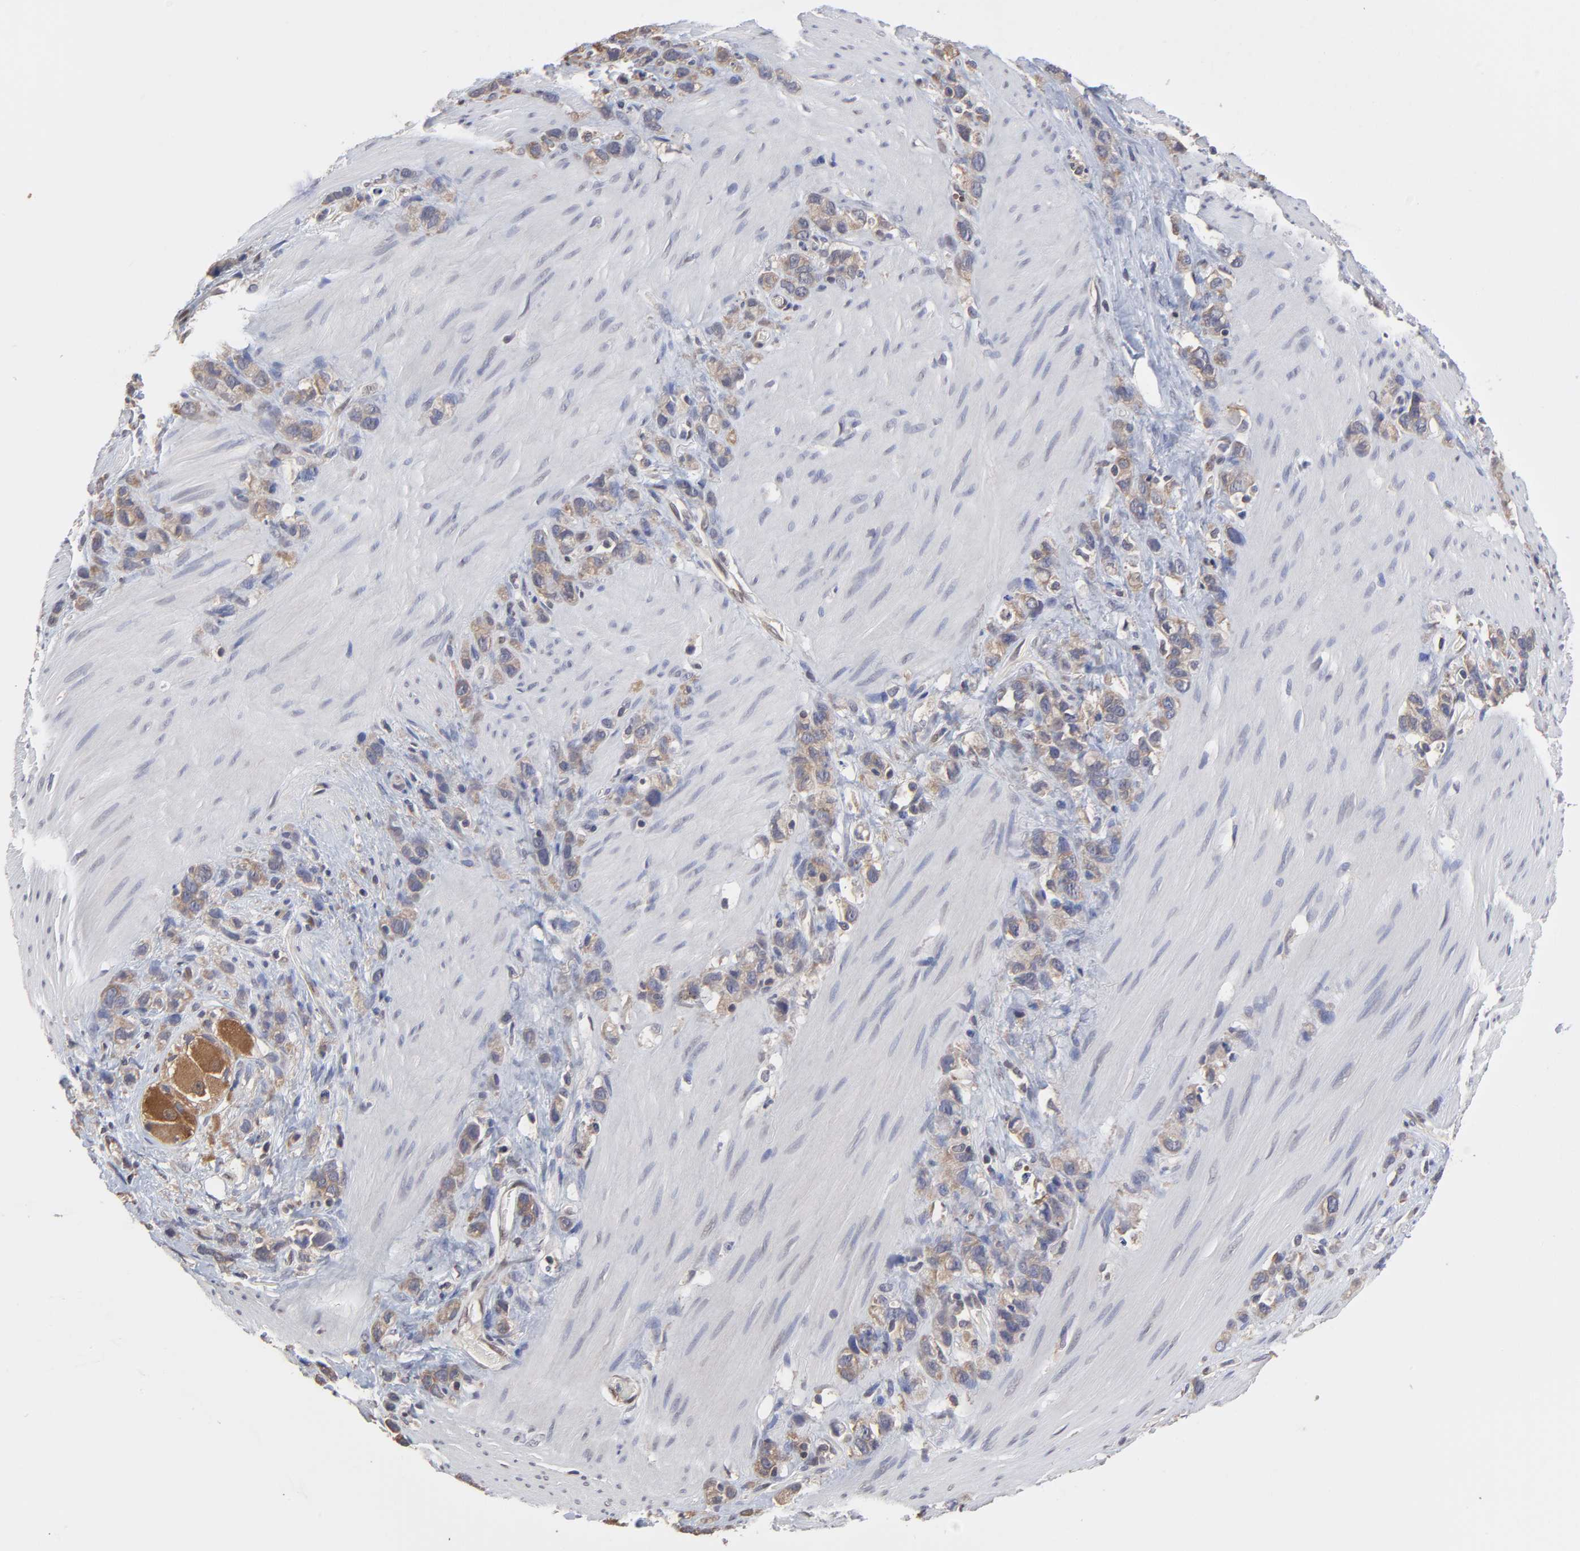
{"staining": {"intensity": "moderate", "quantity": ">75%", "location": "cytoplasmic/membranous"}, "tissue": "stomach cancer", "cell_type": "Tumor cells", "image_type": "cancer", "snomed": [{"axis": "morphology", "description": "Normal tissue, NOS"}, {"axis": "morphology", "description": "Adenocarcinoma, NOS"}, {"axis": "morphology", "description": "Adenocarcinoma, High grade"}, {"axis": "topography", "description": "Stomach, upper"}, {"axis": "topography", "description": "Stomach"}], "caption": "This is a histology image of immunohistochemistry (IHC) staining of high-grade adenocarcinoma (stomach), which shows moderate staining in the cytoplasmic/membranous of tumor cells.", "gene": "CCT2", "patient": {"sex": "female", "age": 65}}